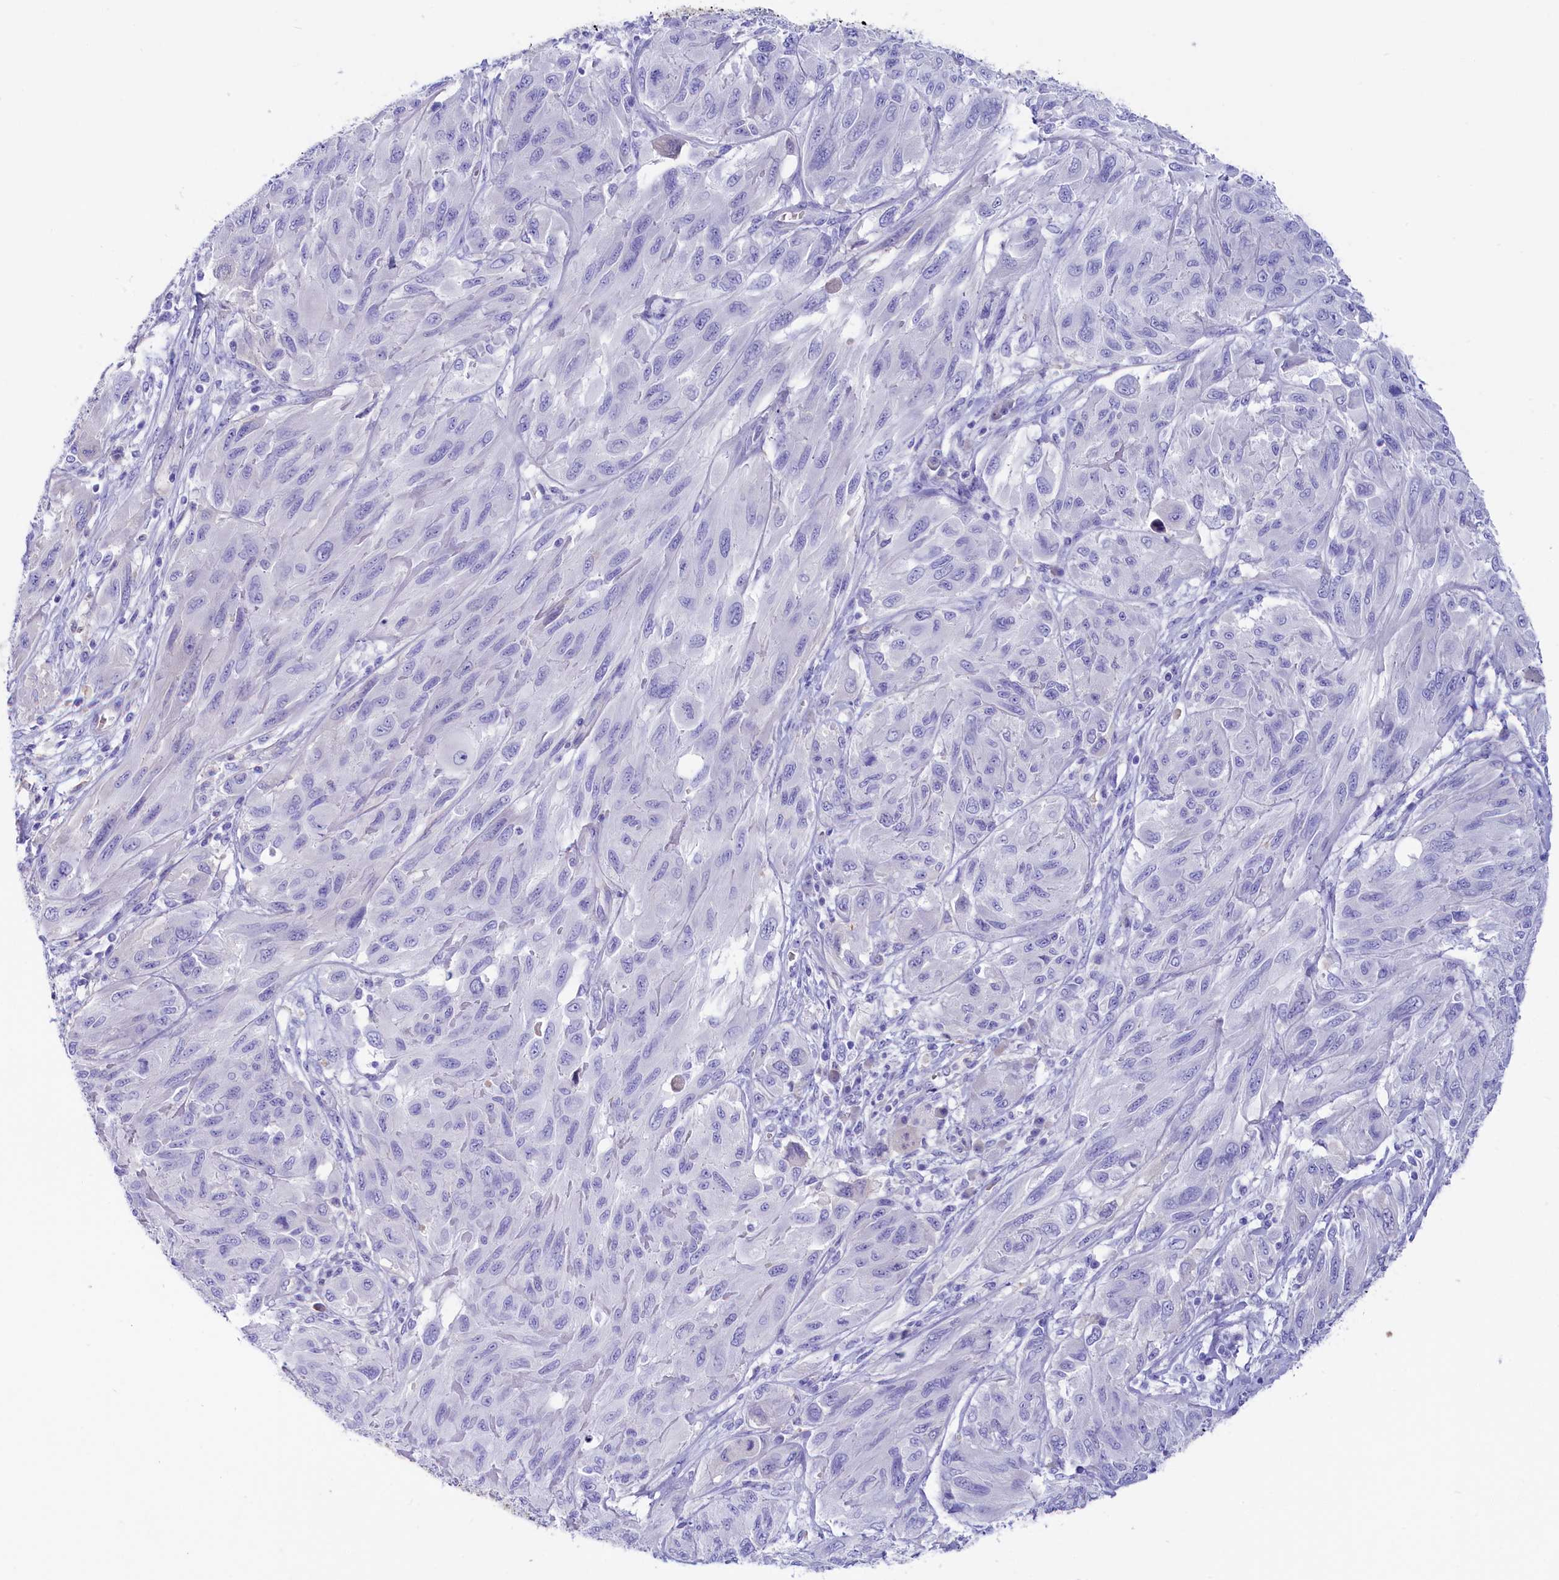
{"staining": {"intensity": "negative", "quantity": "none", "location": "none"}, "tissue": "melanoma", "cell_type": "Tumor cells", "image_type": "cancer", "snomed": [{"axis": "morphology", "description": "Malignant melanoma, NOS"}, {"axis": "topography", "description": "Skin"}], "caption": "Malignant melanoma was stained to show a protein in brown. There is no significant positivity in tumor cells.", "gene": "SULT2A1", "patient": {"sex": "female", "age": 91}}